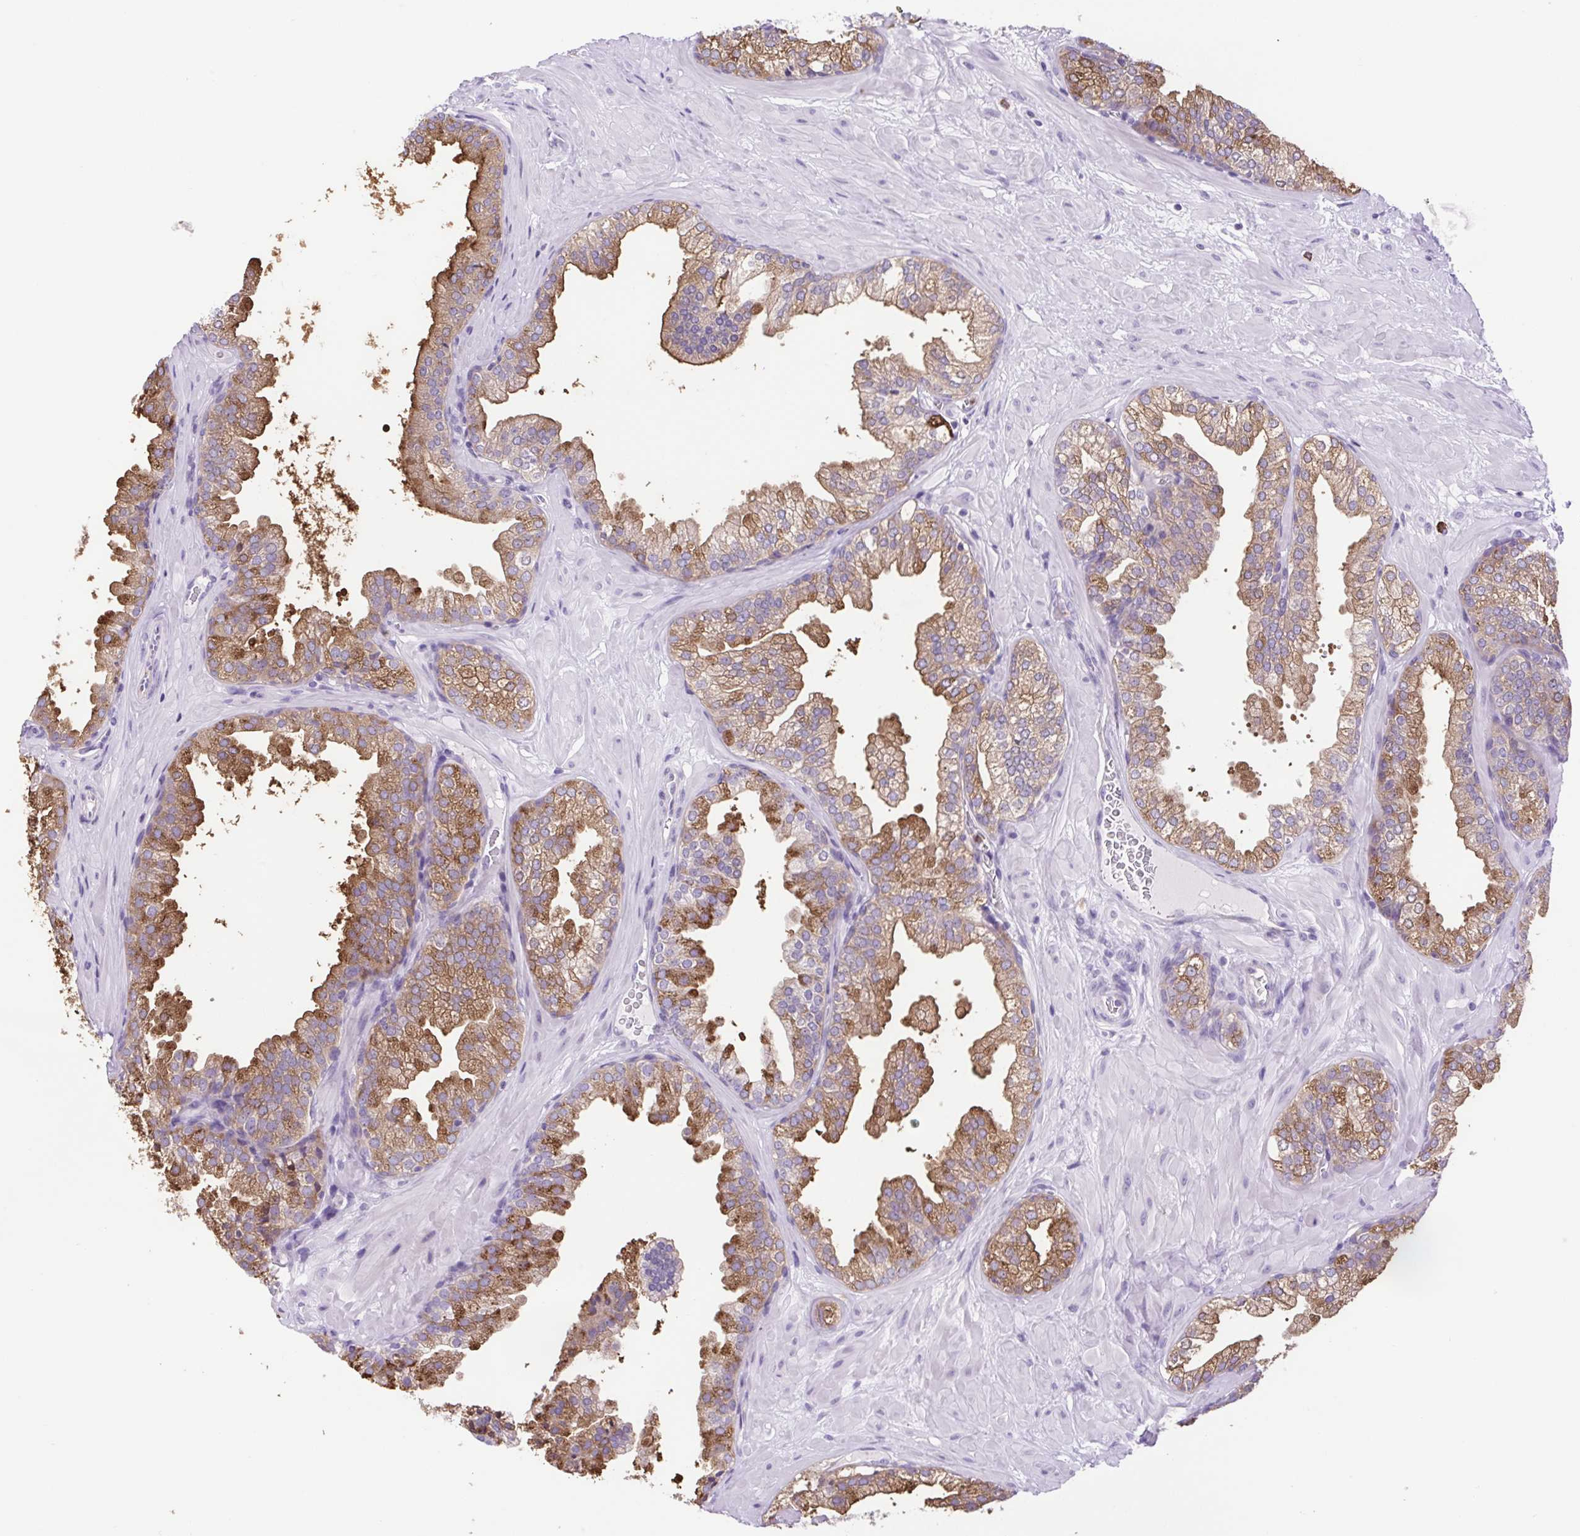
{"staining": {"intensity": "moderate", "quantity": "25%-75%", "location": "cytoplasmic/membranous"}, "tissue": "prostate", "cell_type": "Glandular cells", "image_type": "normal", "snomed": [{"axis": "morphology", "description": "Normal tissue, NOS"}, {"axis": "topography", "description": "Prostate"}], "caption": "Immunohistochemistry (IHC) (DAB (3,3'-diaminobenzidine)) staining of normal prostate shows moderate cytoplasmic/membranous protein staining in about 25%-75% of glandular cells. (Stains: DAB (3,3'-diaminobenzidine) in brown, nuclei in blue, Microscopy: brightfield microscopy at high magnification).", "gene": "FAM177B", "patient": {"sex": "male", "age": 37}}